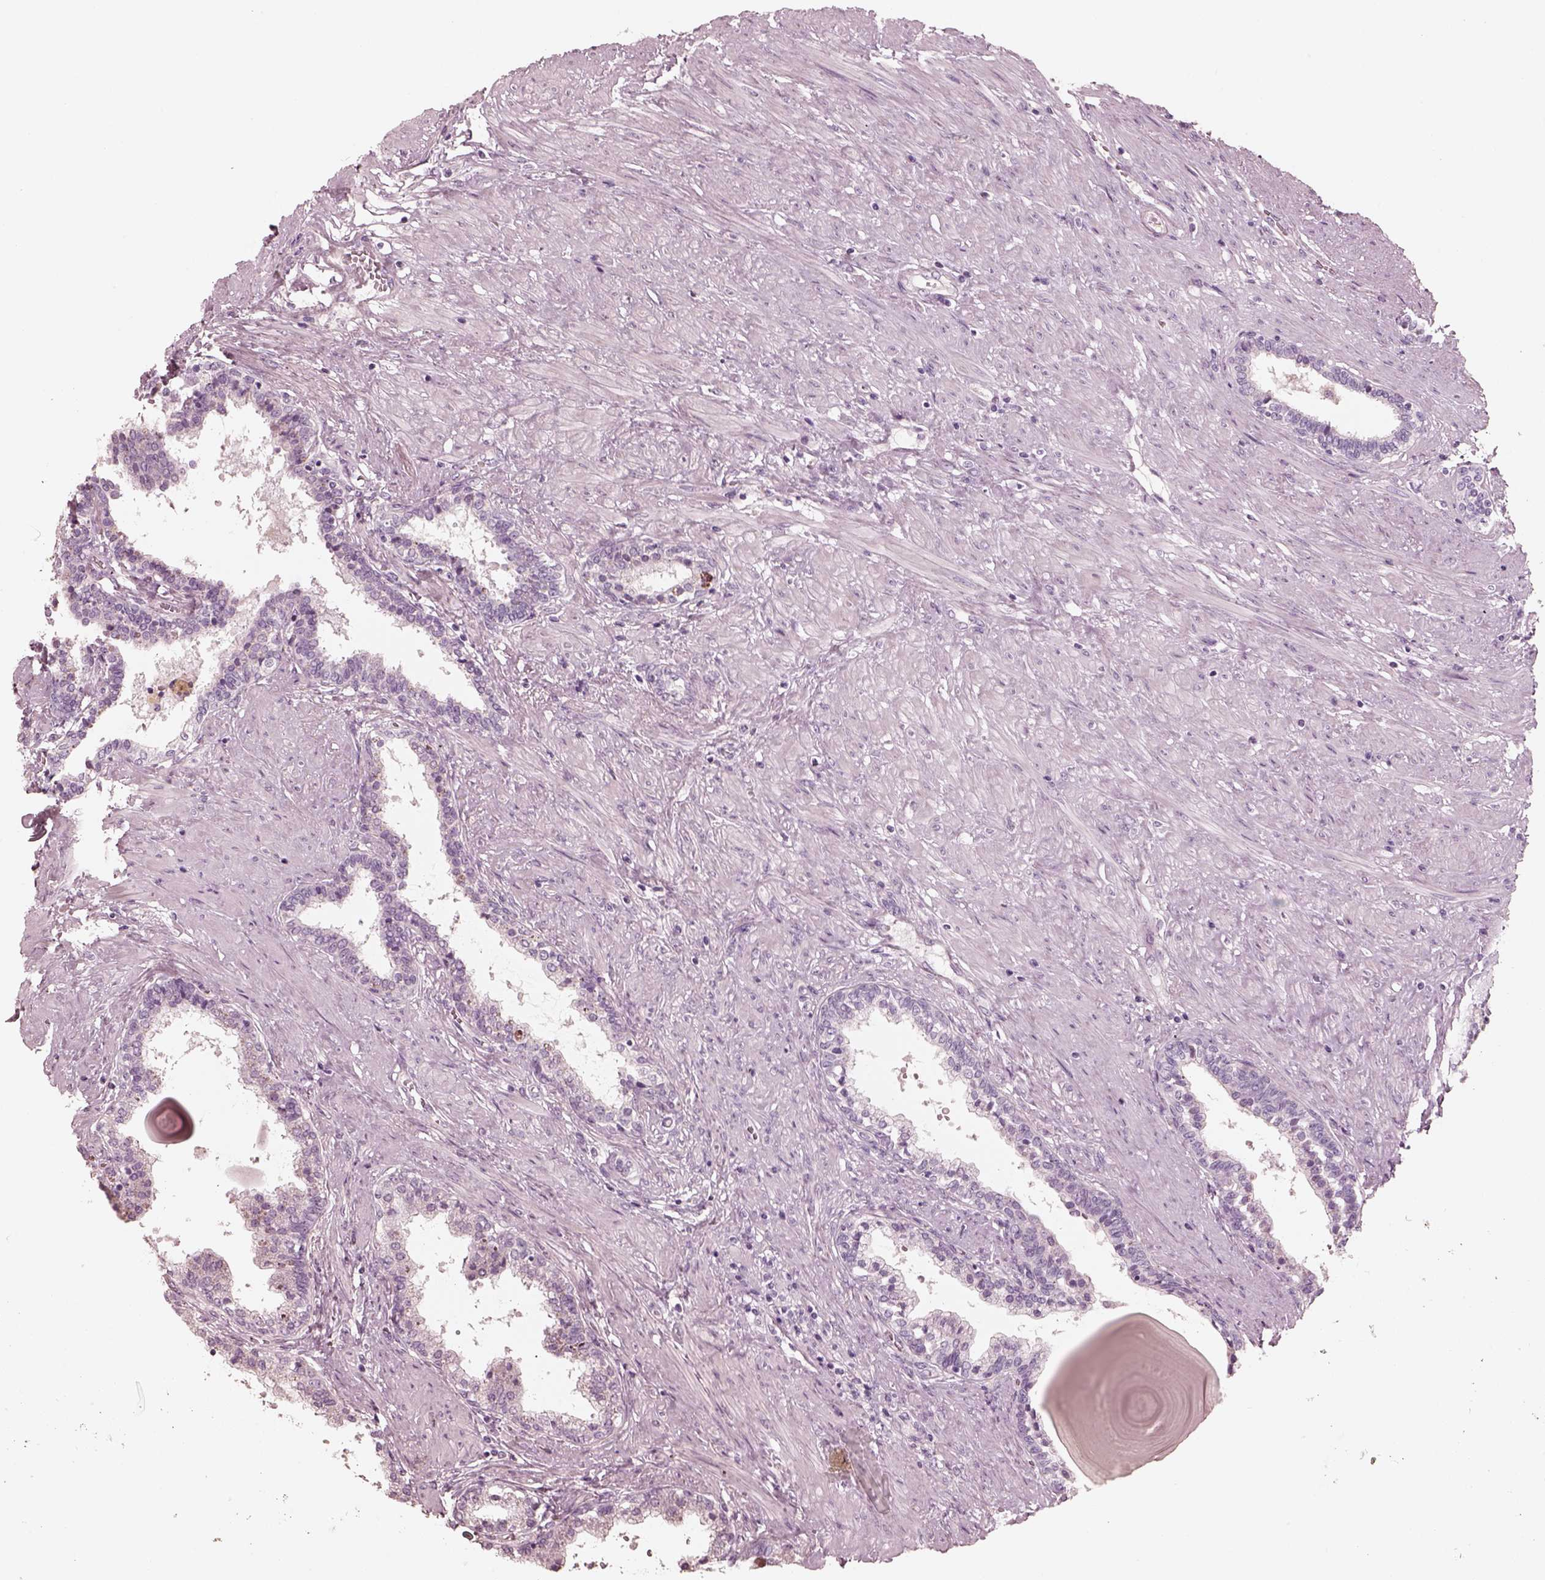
{"staining": {"intensity": "negative", "quantity": "none", "location": "none"}, "tissue": "prostate", "cell_type": "Glandular cells", "image_type": "normal", "snomed": [{"axis": "morphology", "description": "Normal tissue, NOS"}, {"axis": "topography", "description": "Prostate"}], "caption": "Glandular cells show no significant protein expression in benign prostate. (DAB immunohistochemistry, high magnification).", "gene": "ZP4", "patient": {"sex": "male", "age": 55}}